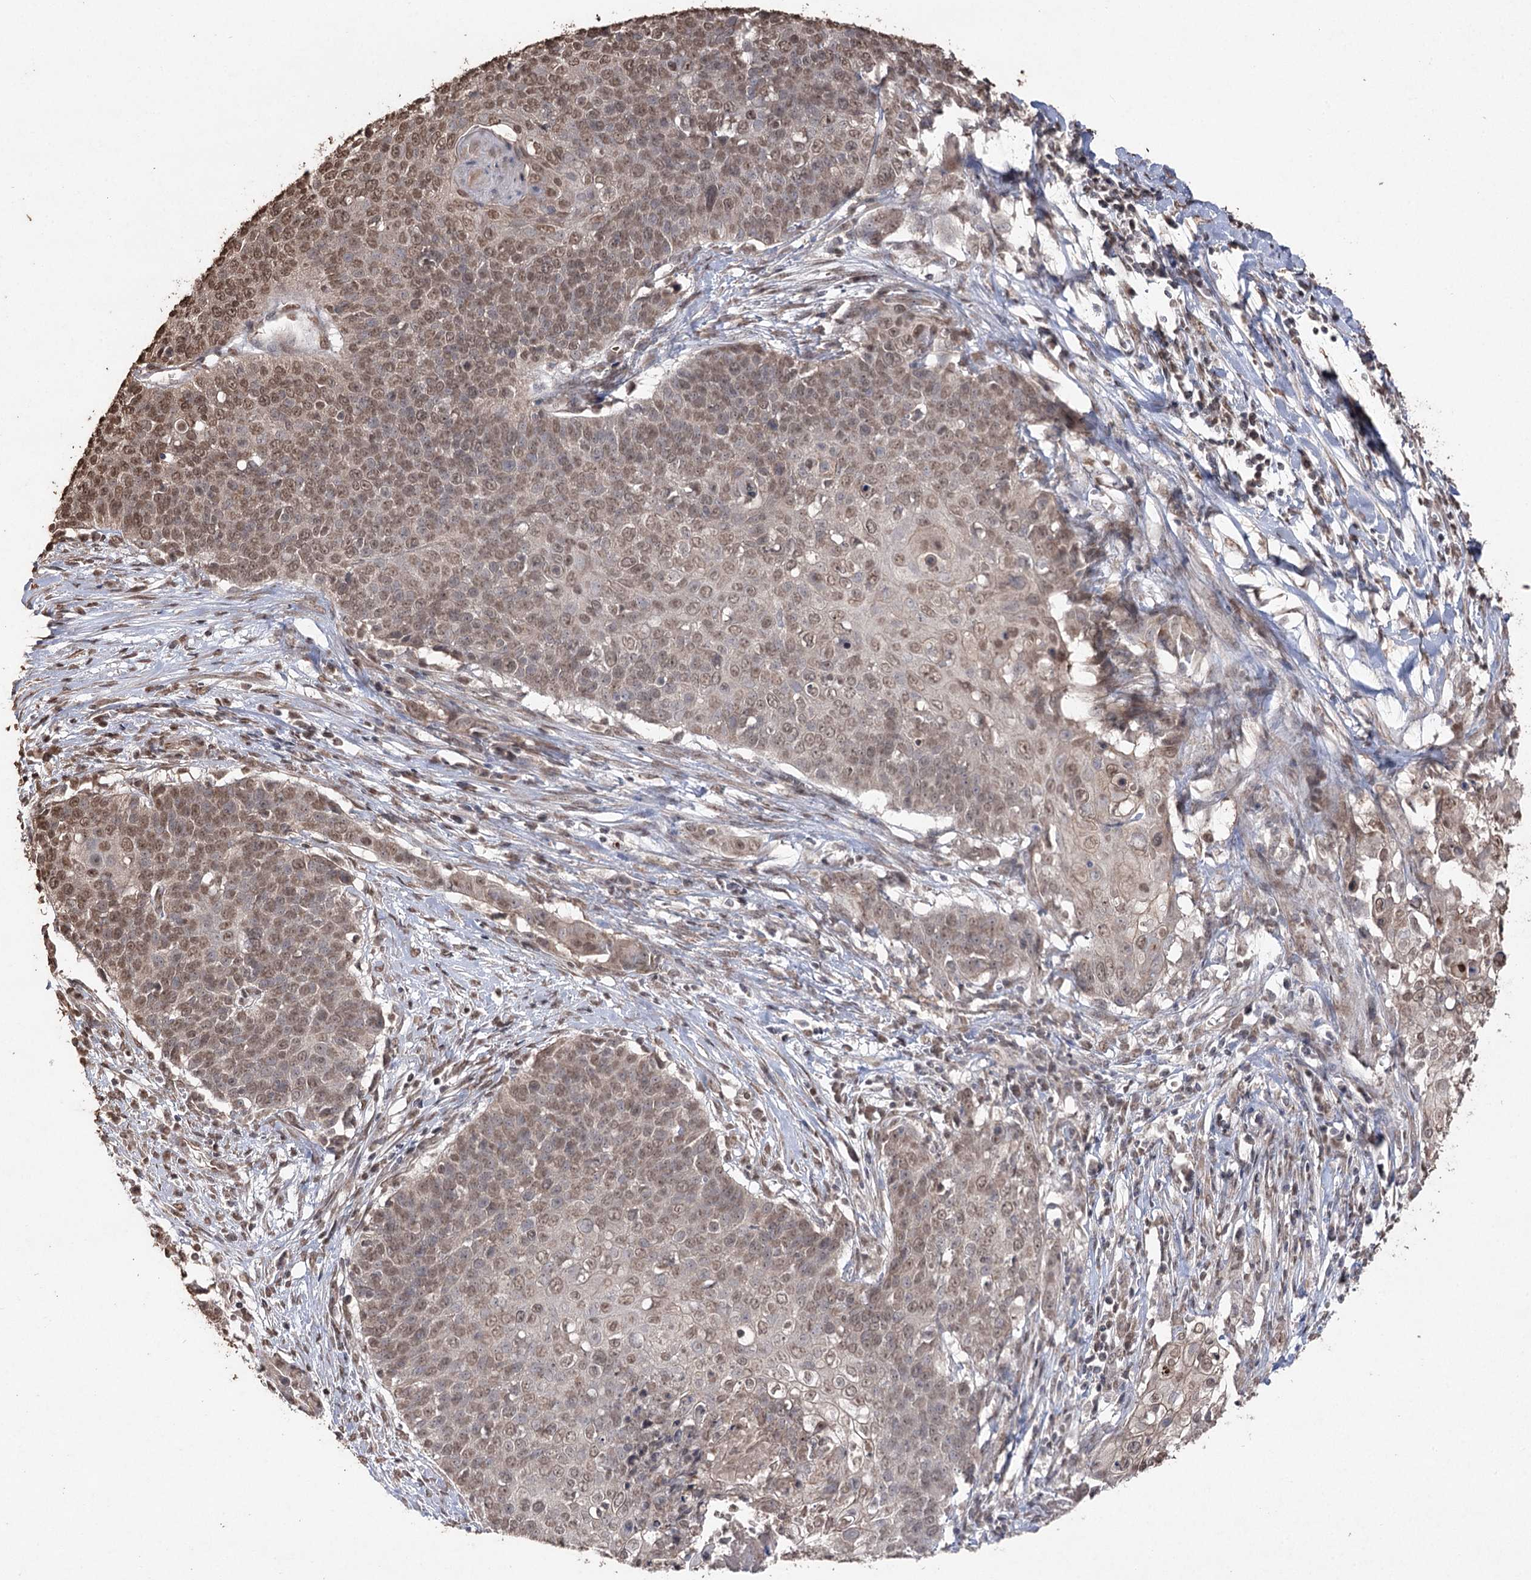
{"staining": {"intensity": "moderate", "quantity": ">75%", "location": "nuclear"}, "tissue": "cervical cancer", "cell_type": "Tumor cells", "image_type": "cancer", "snomed": [{"axis": "morphology", "description": "Squamous cell carcinoma, NOS"}, {"axis": "topography", "description": "Cervix"}], "caption": "There is medium levels of moderate nuclear positivity in tumor cells of cervical cancer (squamous cell carcinoma), as demonstrated by immunohistochemical staining (brown color).", "gene": "ATG14", "patient": {"sex": "female", "age": 39}}